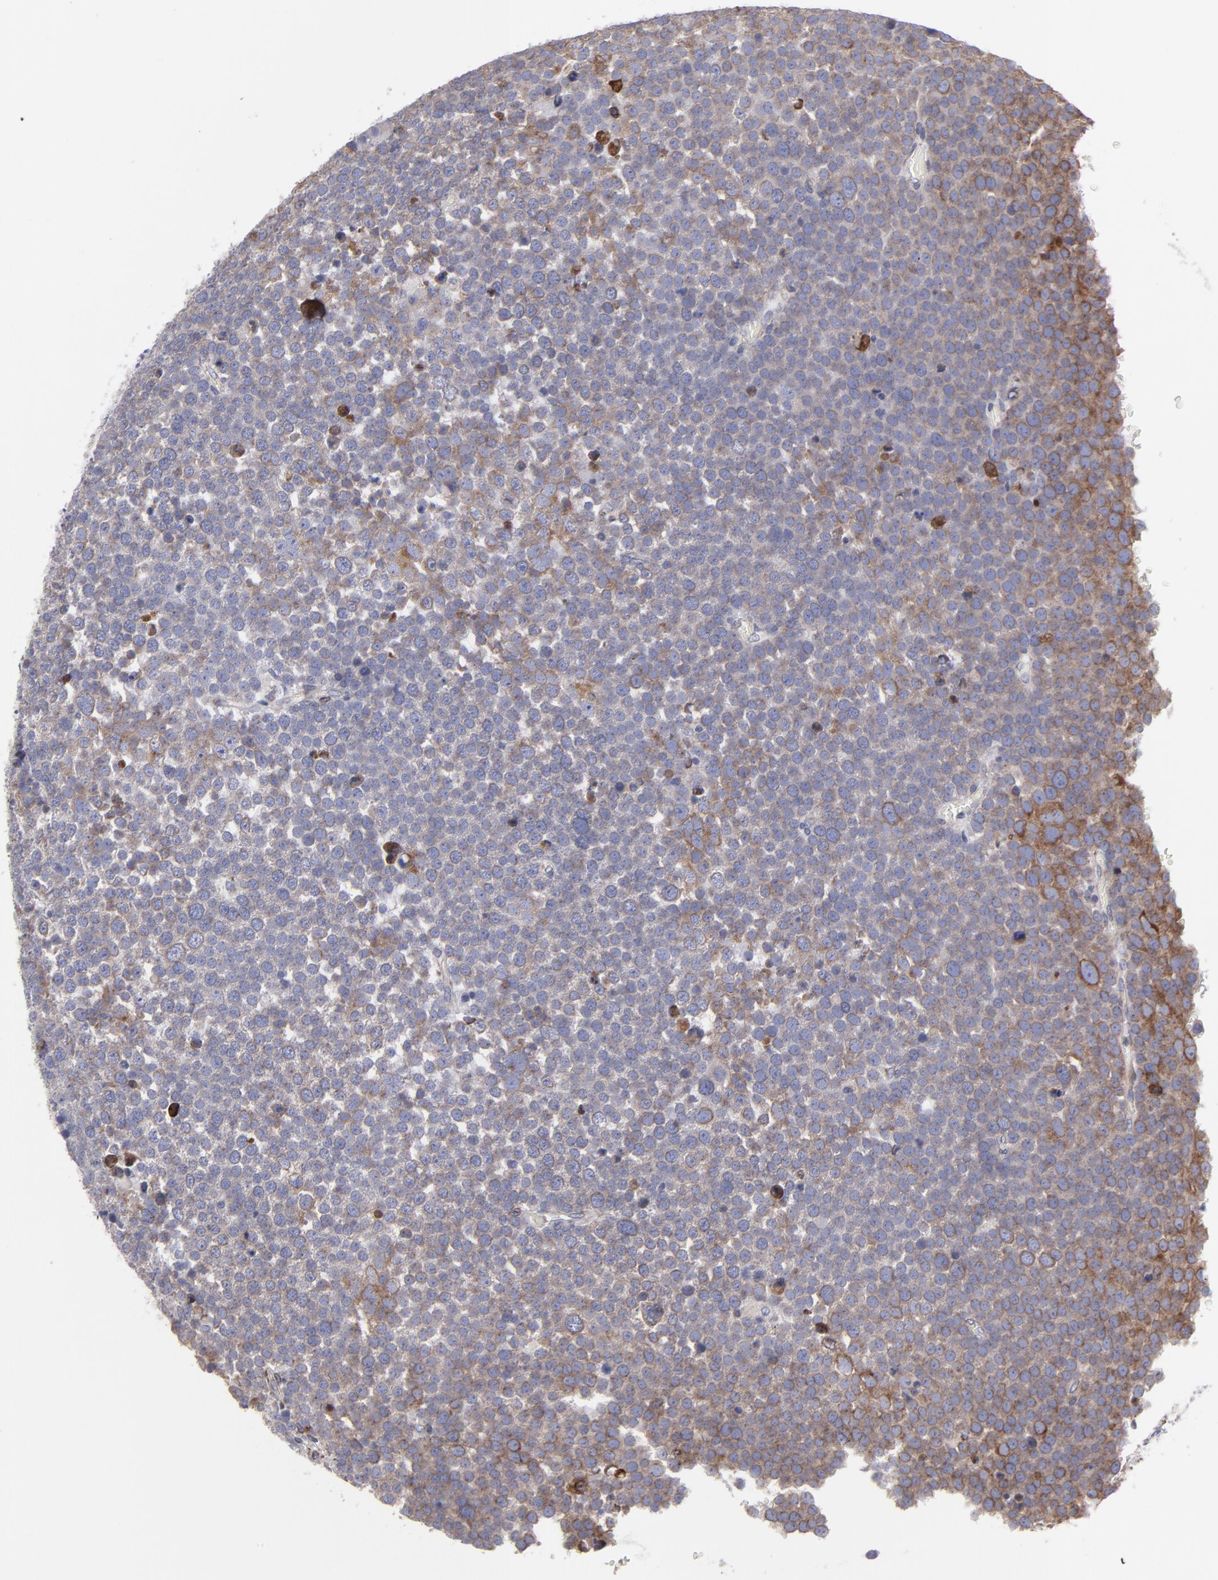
{"staining": {"intensity": "weak", "quantity": ">75%", "location": "cytoplasmic/membranous"}, "tissue": "testis cancer", "cell_type": "Tumor cells", "image_type": "cancer", "snomed": [{"axis": "morphology", "description": "Seminoma, NOS"}, {"axis": "topography", "description": "Testis"}], "caption": "This photomicrograph exhibits testis cancer stained with immunohistochemistry (IHC) to label a protein in brown. The cytoplasmic/membranous of tumor cells show weak positivity for the protein. Nuclei are counter-stained blue.", "gene": "SLMAP", "patient": {"sex": "male", "age": 71}}